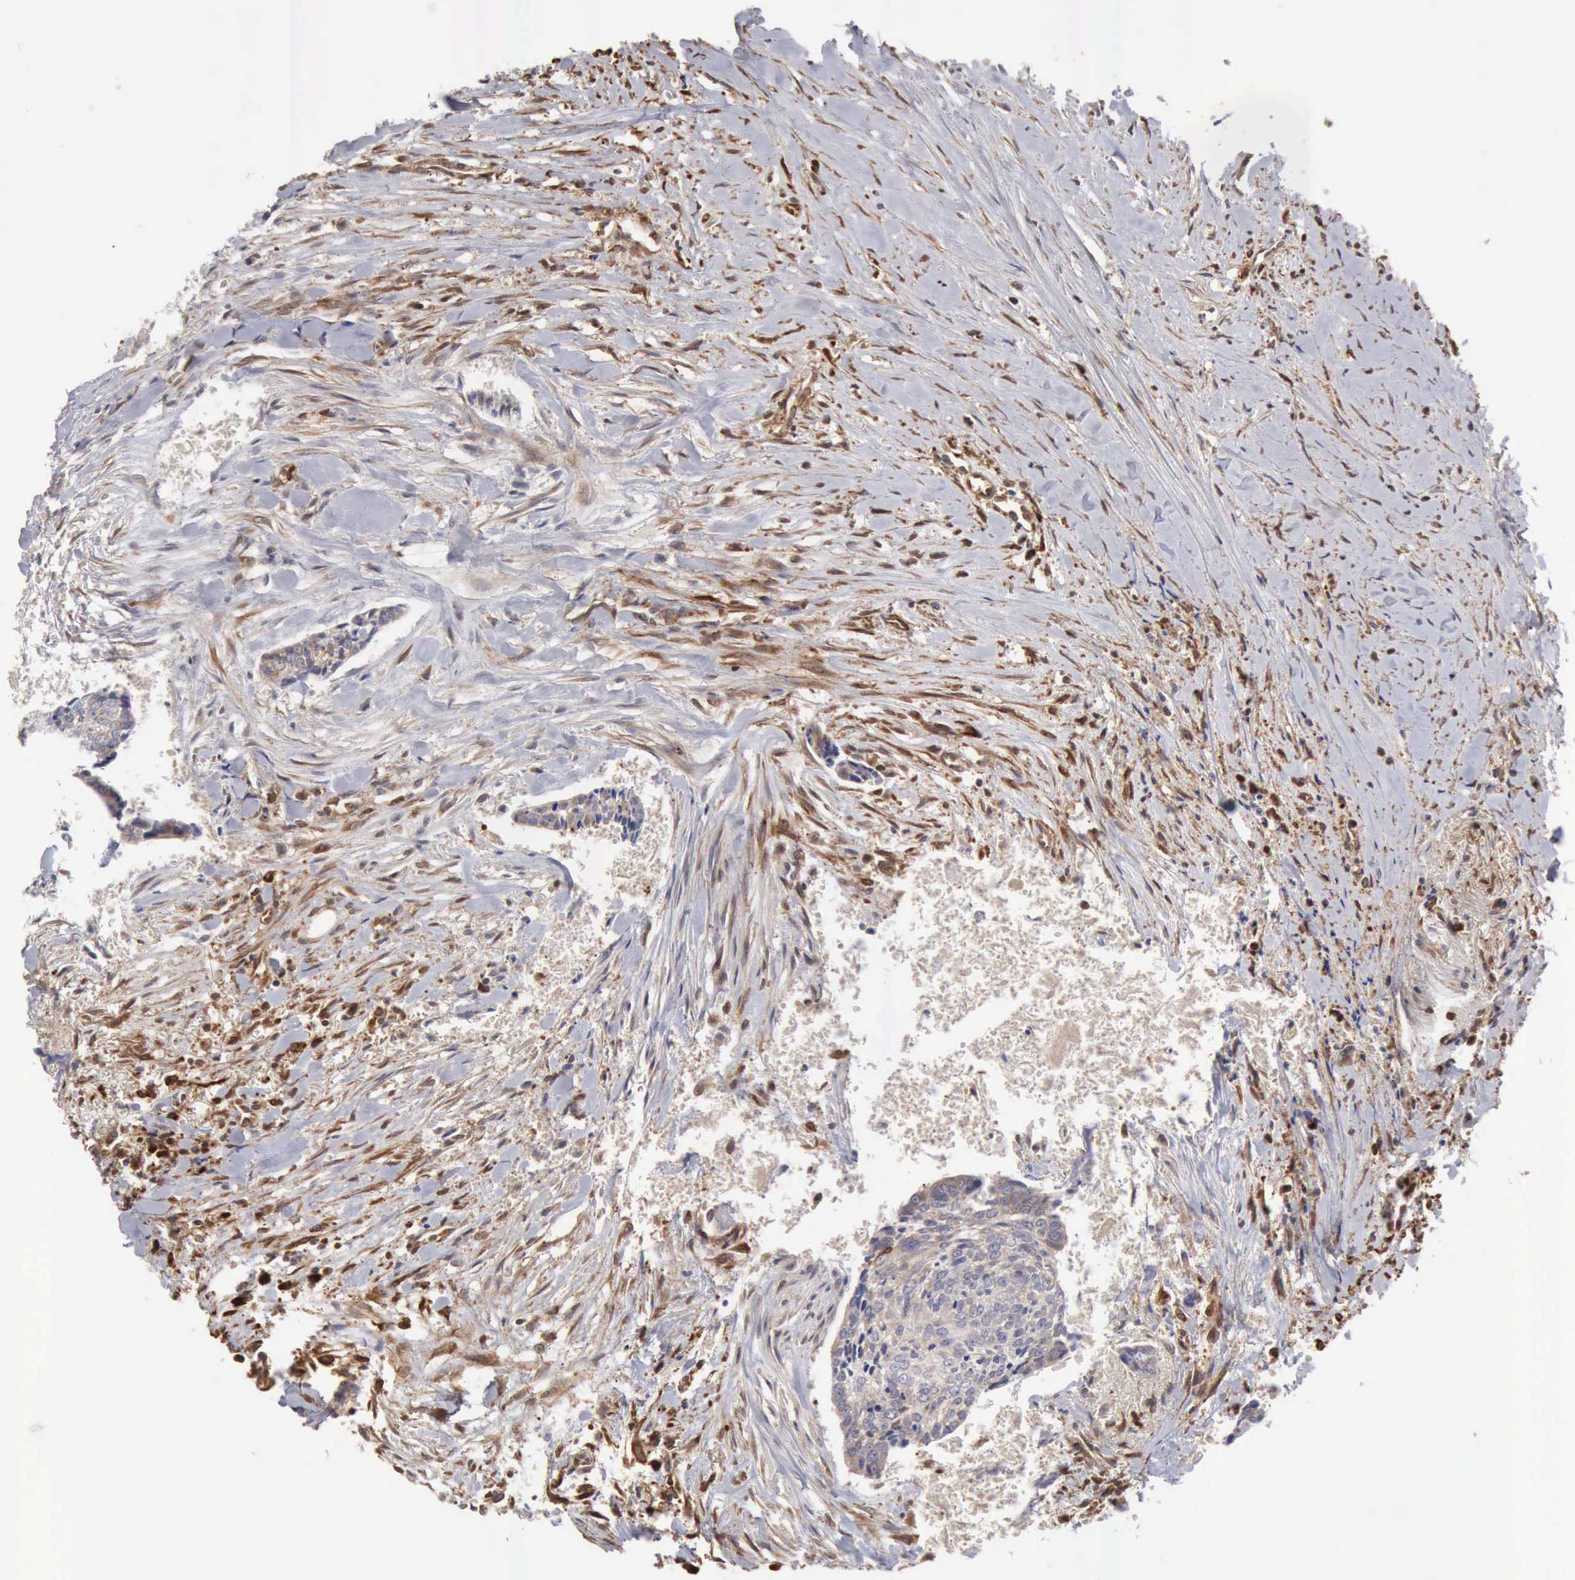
{"staining": {"intensity": "weak", "quantity": "25%-75%", "location": "cytoplasmic/membranous"}, "tissue": "head and neck cancer", "cell_type": "Tumor cells", "image_type": "cancer", "snomed": [{"axis": "morphology", "description": "Squamous cell carcinoma, NOS"}, {"axis": "topography", "description": "Salivary gland"}, {"axis": "topography", "description": "Head-Neck"}], "caption": "A brown stain highlights weak cytoplasmic/membranous expression of a protein in squamous cell carcinoma (head and neck) tumor cells.", "gene": "APOL2", "patient": {"sex": "male", "age": 70}}